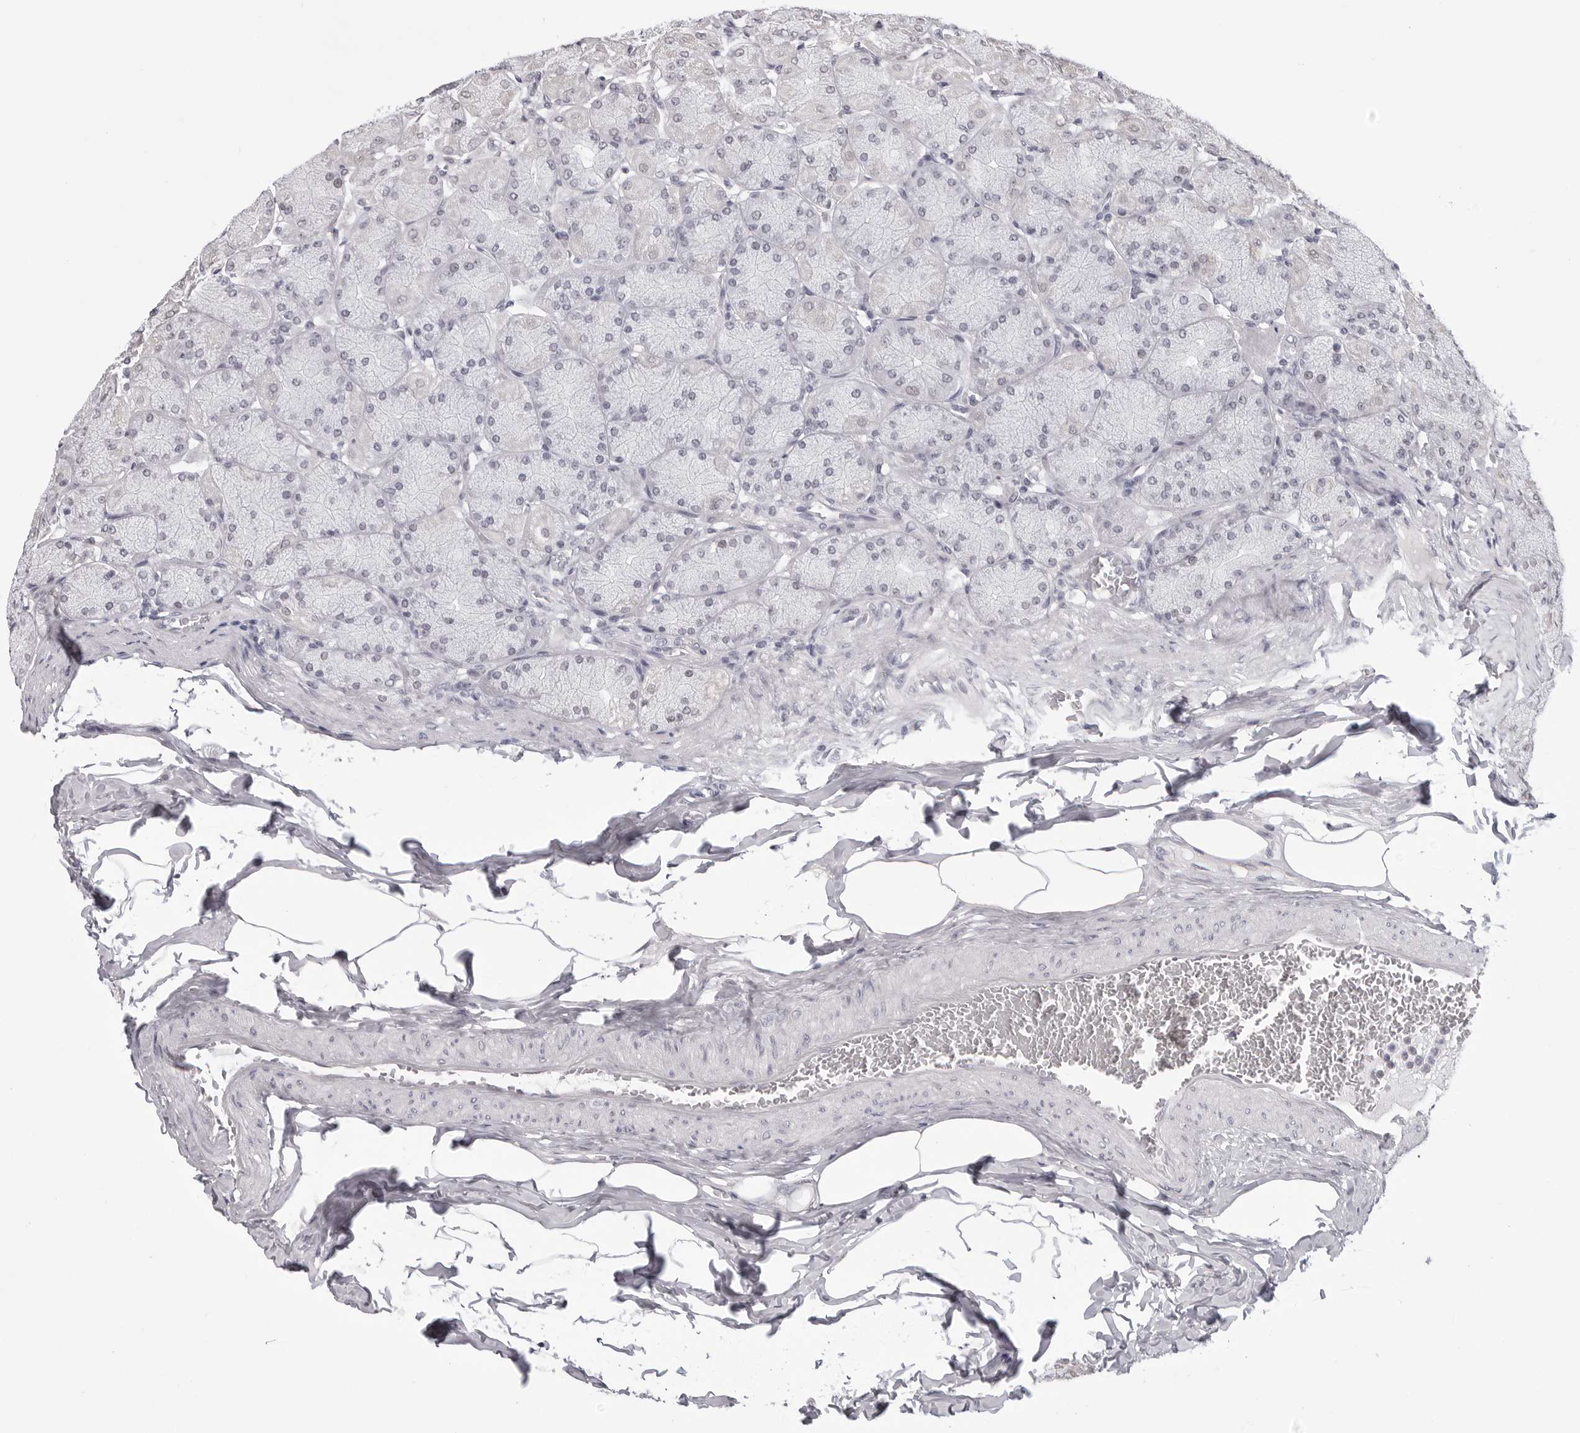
{"staining": {"intensity": "weak", "quantity": "<25%", "location": "nuclear"}, "tissue": "stomach", "cell_type": "Glandular cells", "image_type": "normal", "snomed": [{"axis": "morphology", "description": "Normal tissue, NOS"}, {"axis": "topography", "description": "Stomach, upper"}], "caption": "Glandular cells show no significant positivity in benign stomach.", "gene": "PHF3", "patient": {"sex": "female", "age": 56}}